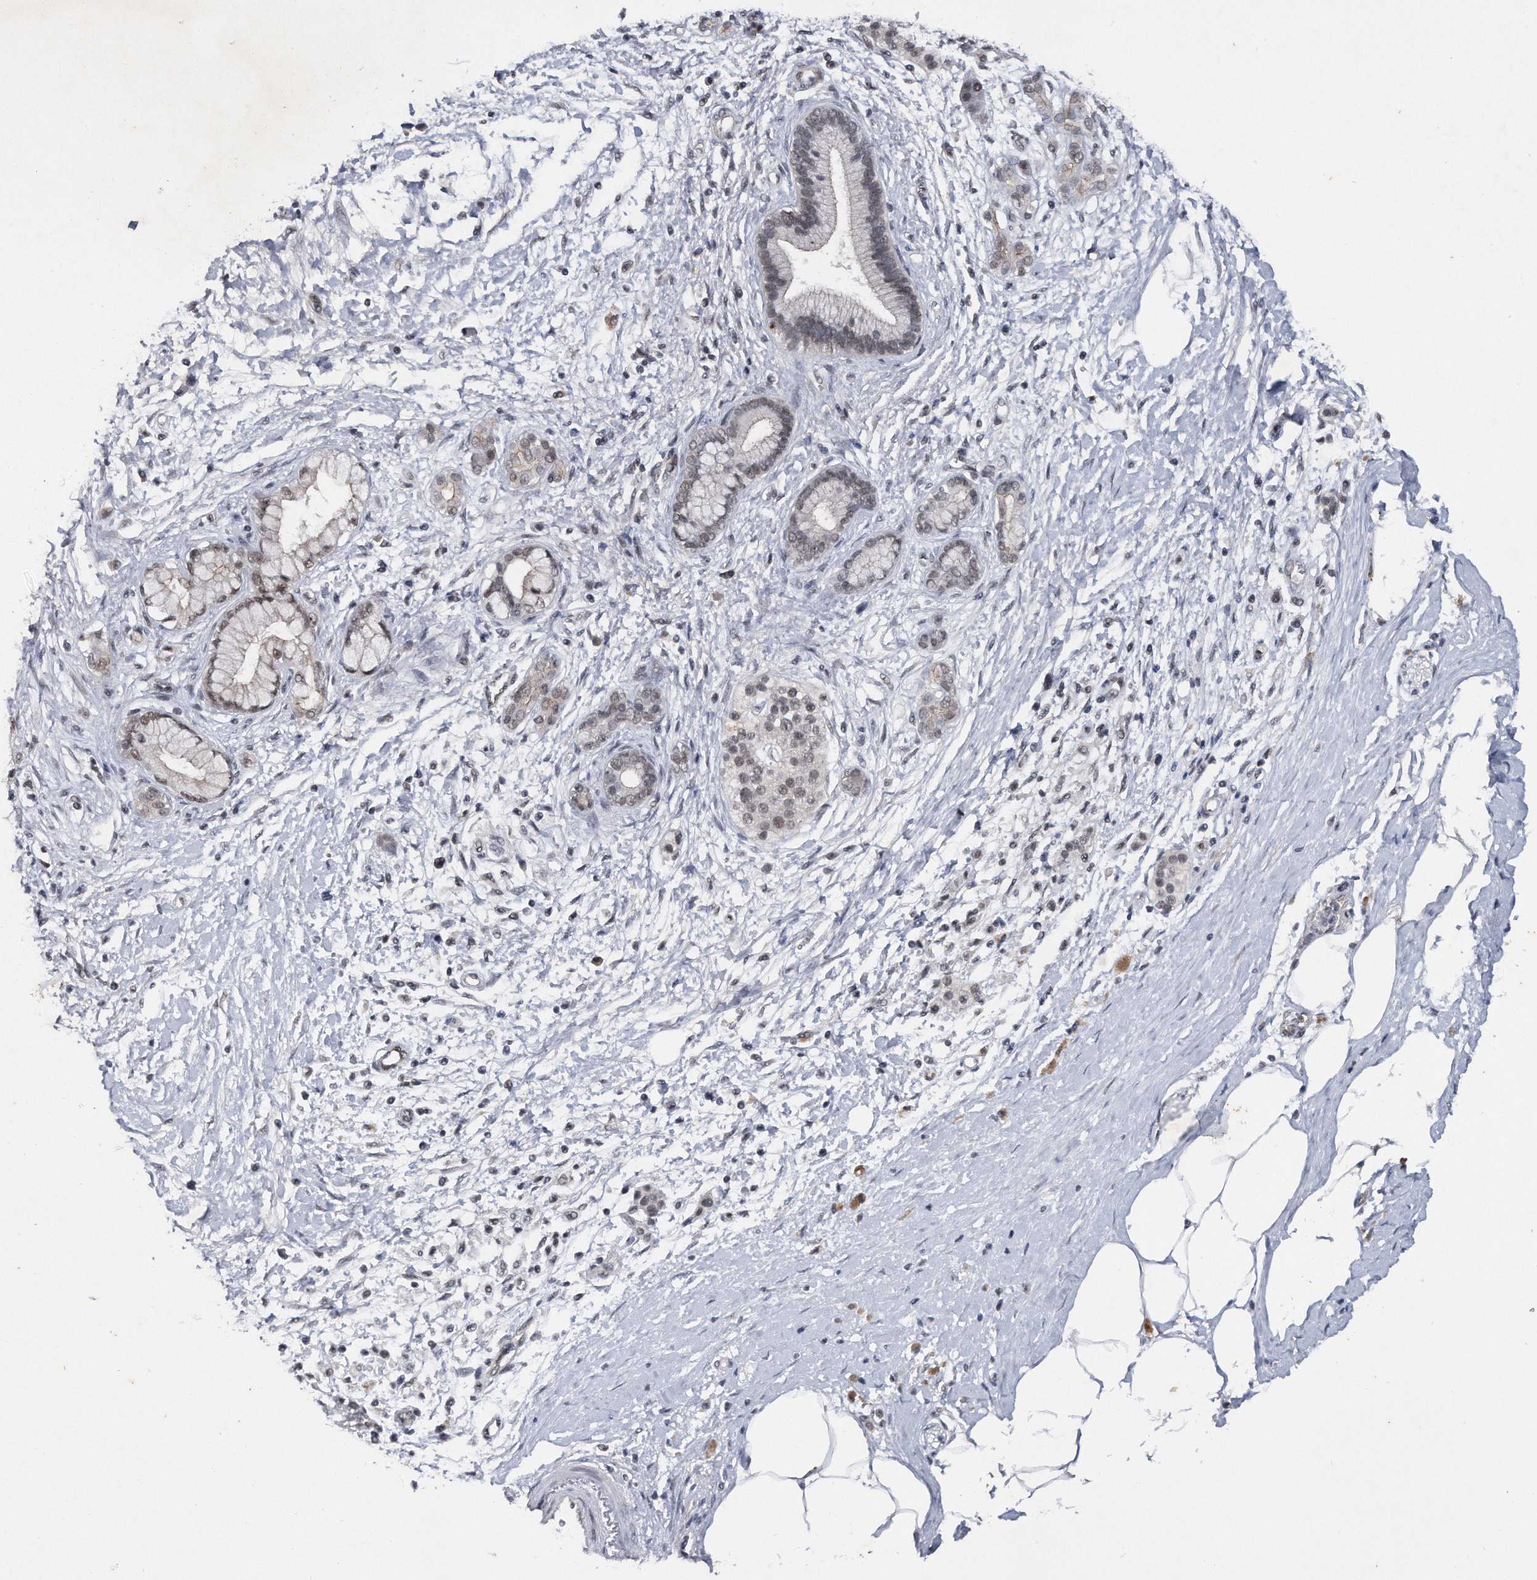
{"staining": {"intensity": "weak", "quantity": "25%-75%", "location": "nuclear"}, "tissue": "pancreatic cancer", "cell_type": "Tumor cells", "image_type": "cancer", "snomed": [{"axis": "morphology", "description": "Adenocarcinoma, NOS"}, {"axis": "topography", "description": "Pancreas"}], "caption": "Brown immunohistochemical staining in pancreatic cancer reveals weak nuclear positivity in approximately 25%-75% of tumor cells. The protein is stained brown, and the nuclei are stained in blue (DAB IHC with brightfield microscopy, high magnification).", "gene": "VIRMA", "patient": {"sex": "male", "age": 58}}